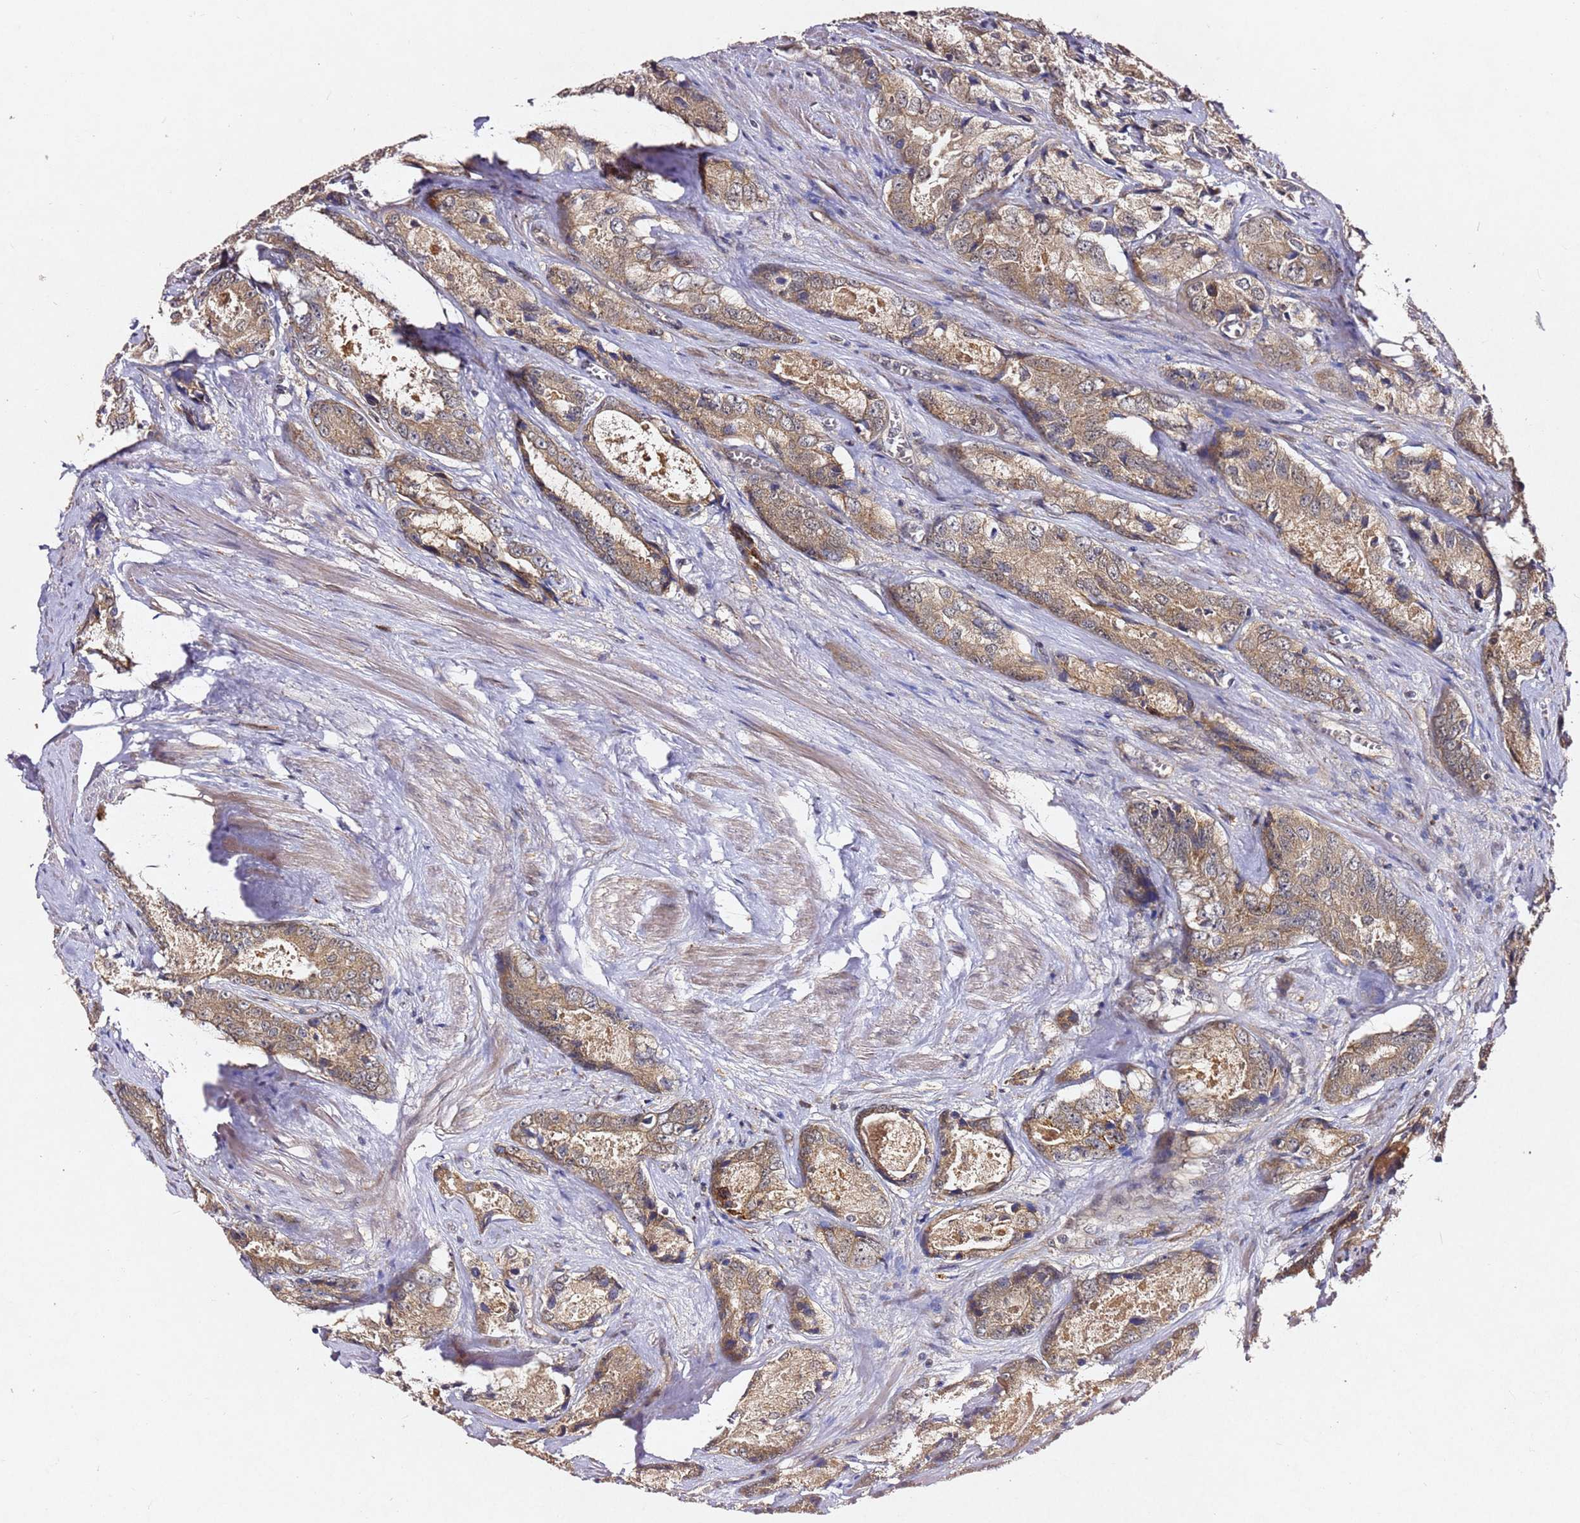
{"staining": {"intensity": "weak", "quantity": ">75%", "location": "cytoplasmic/membranous"}, "tissue": "prostate cancer", "cell_type": "Tumor cells", "image_type": "cancer", "snomed": [{"axis": "morphology", "description": "Adenocarcinoma, Low grade"}, {"axis": "topography", "description": "Prostate"}], "caption": "This photomicrograph reveals prostate cancer stained with IHC to label a protein in brown. The cytoplasmic/membranous of tumor cells show weak positivity for the protein. Nuclei are counter-stained blue.", "gene": "ALG11", "patient": {"sex": "male", "age": 68}}